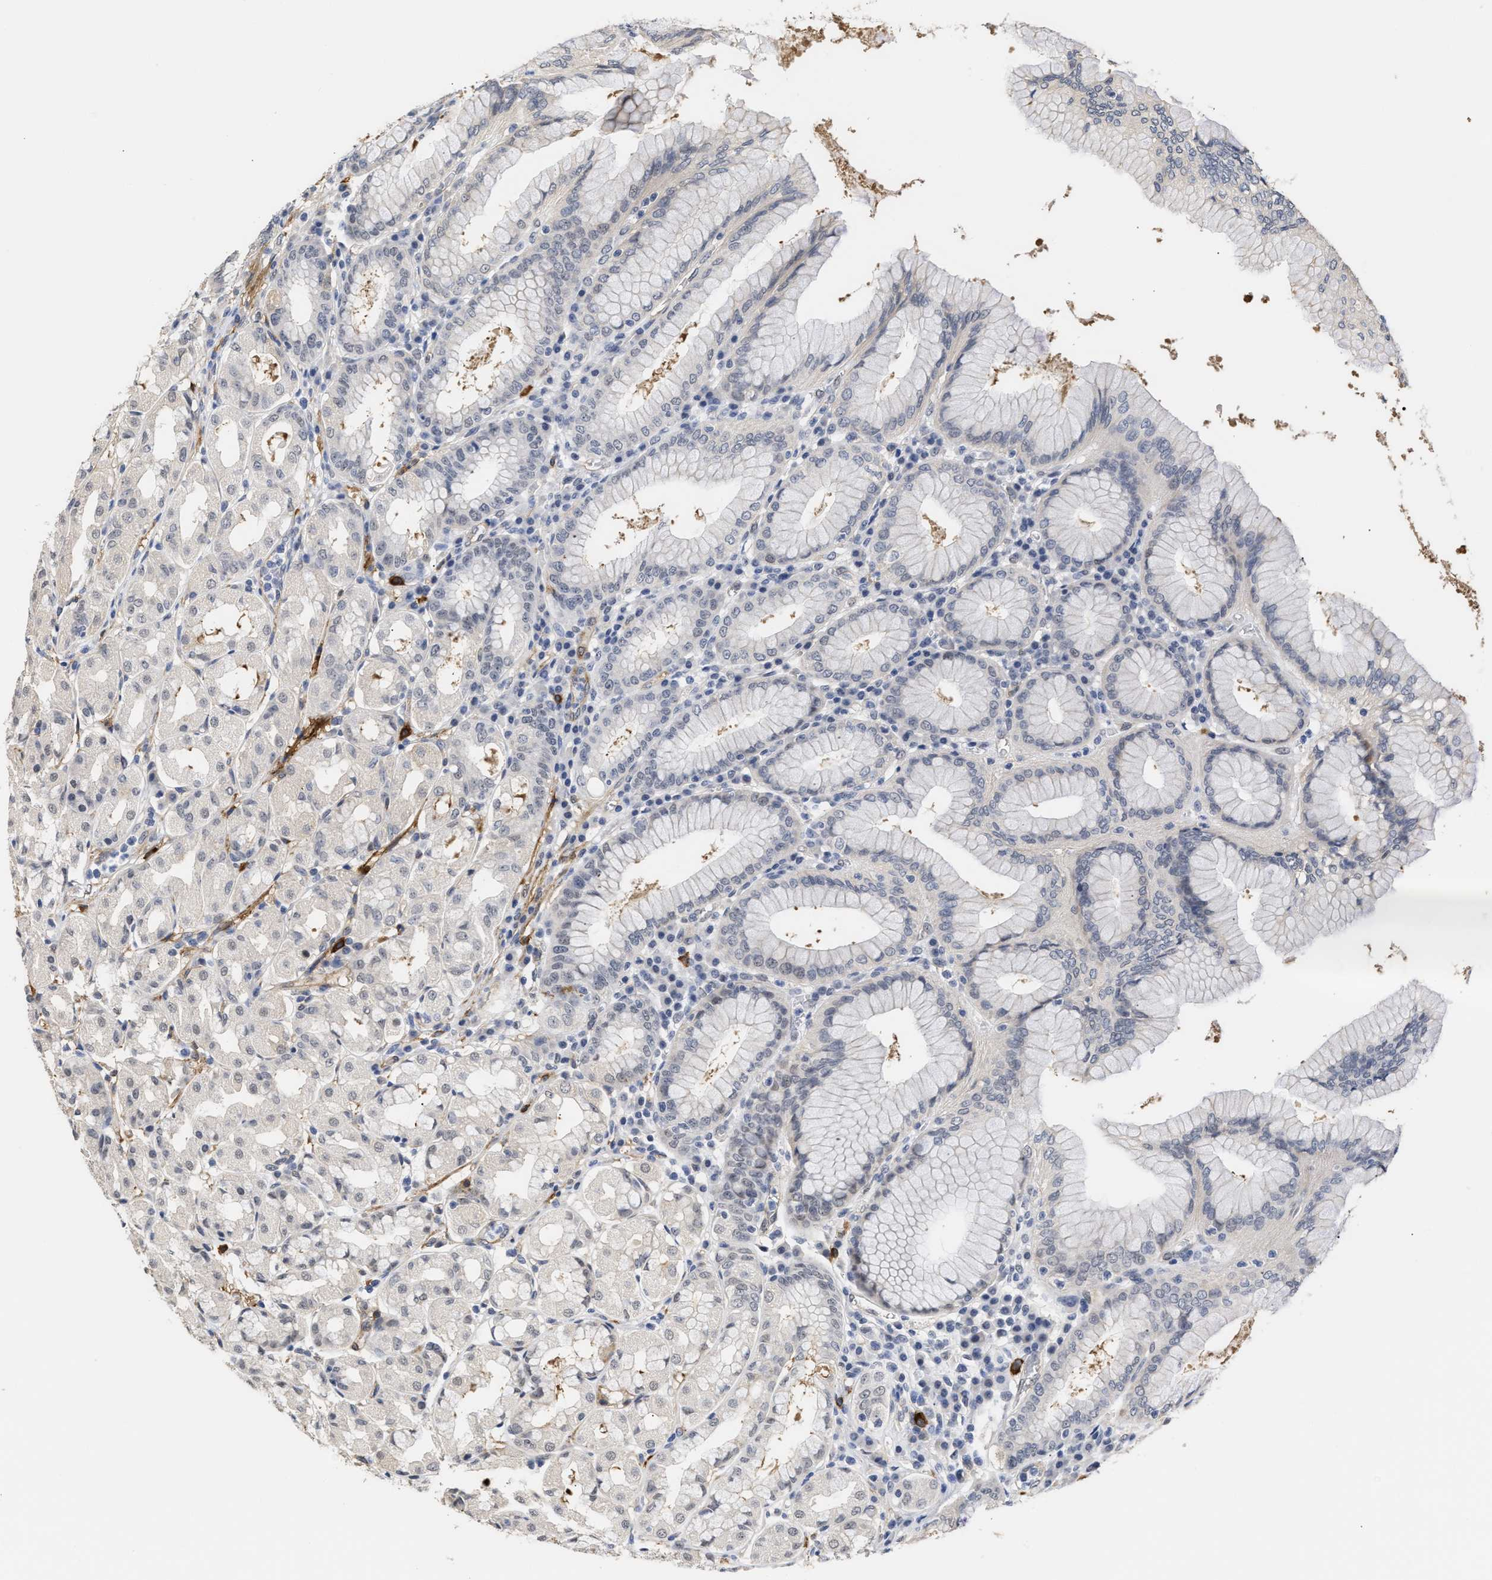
{"staining": {"intensity": "negative", "quantity": "none", "location": "none"}, "tissue": "stomach", "cell_type": "Glandular cells", "image_type": "normal", "snomed": [{"axis": "morphology", "description": "Normal tissue, NOS"}, {"axis": "topography", "description": "Stomach"}, {"axis": "topography", "description": "Stomach, lower"}], "caption": "Protein analysis of benign stomach reveals no significant expression in glandular cells. (DAB (3,3'-diaminobenzidine) immunohistochemistry, high magnification).", "gene": "AHNAK2", "patient": {"sex": "female", "age": 56}}